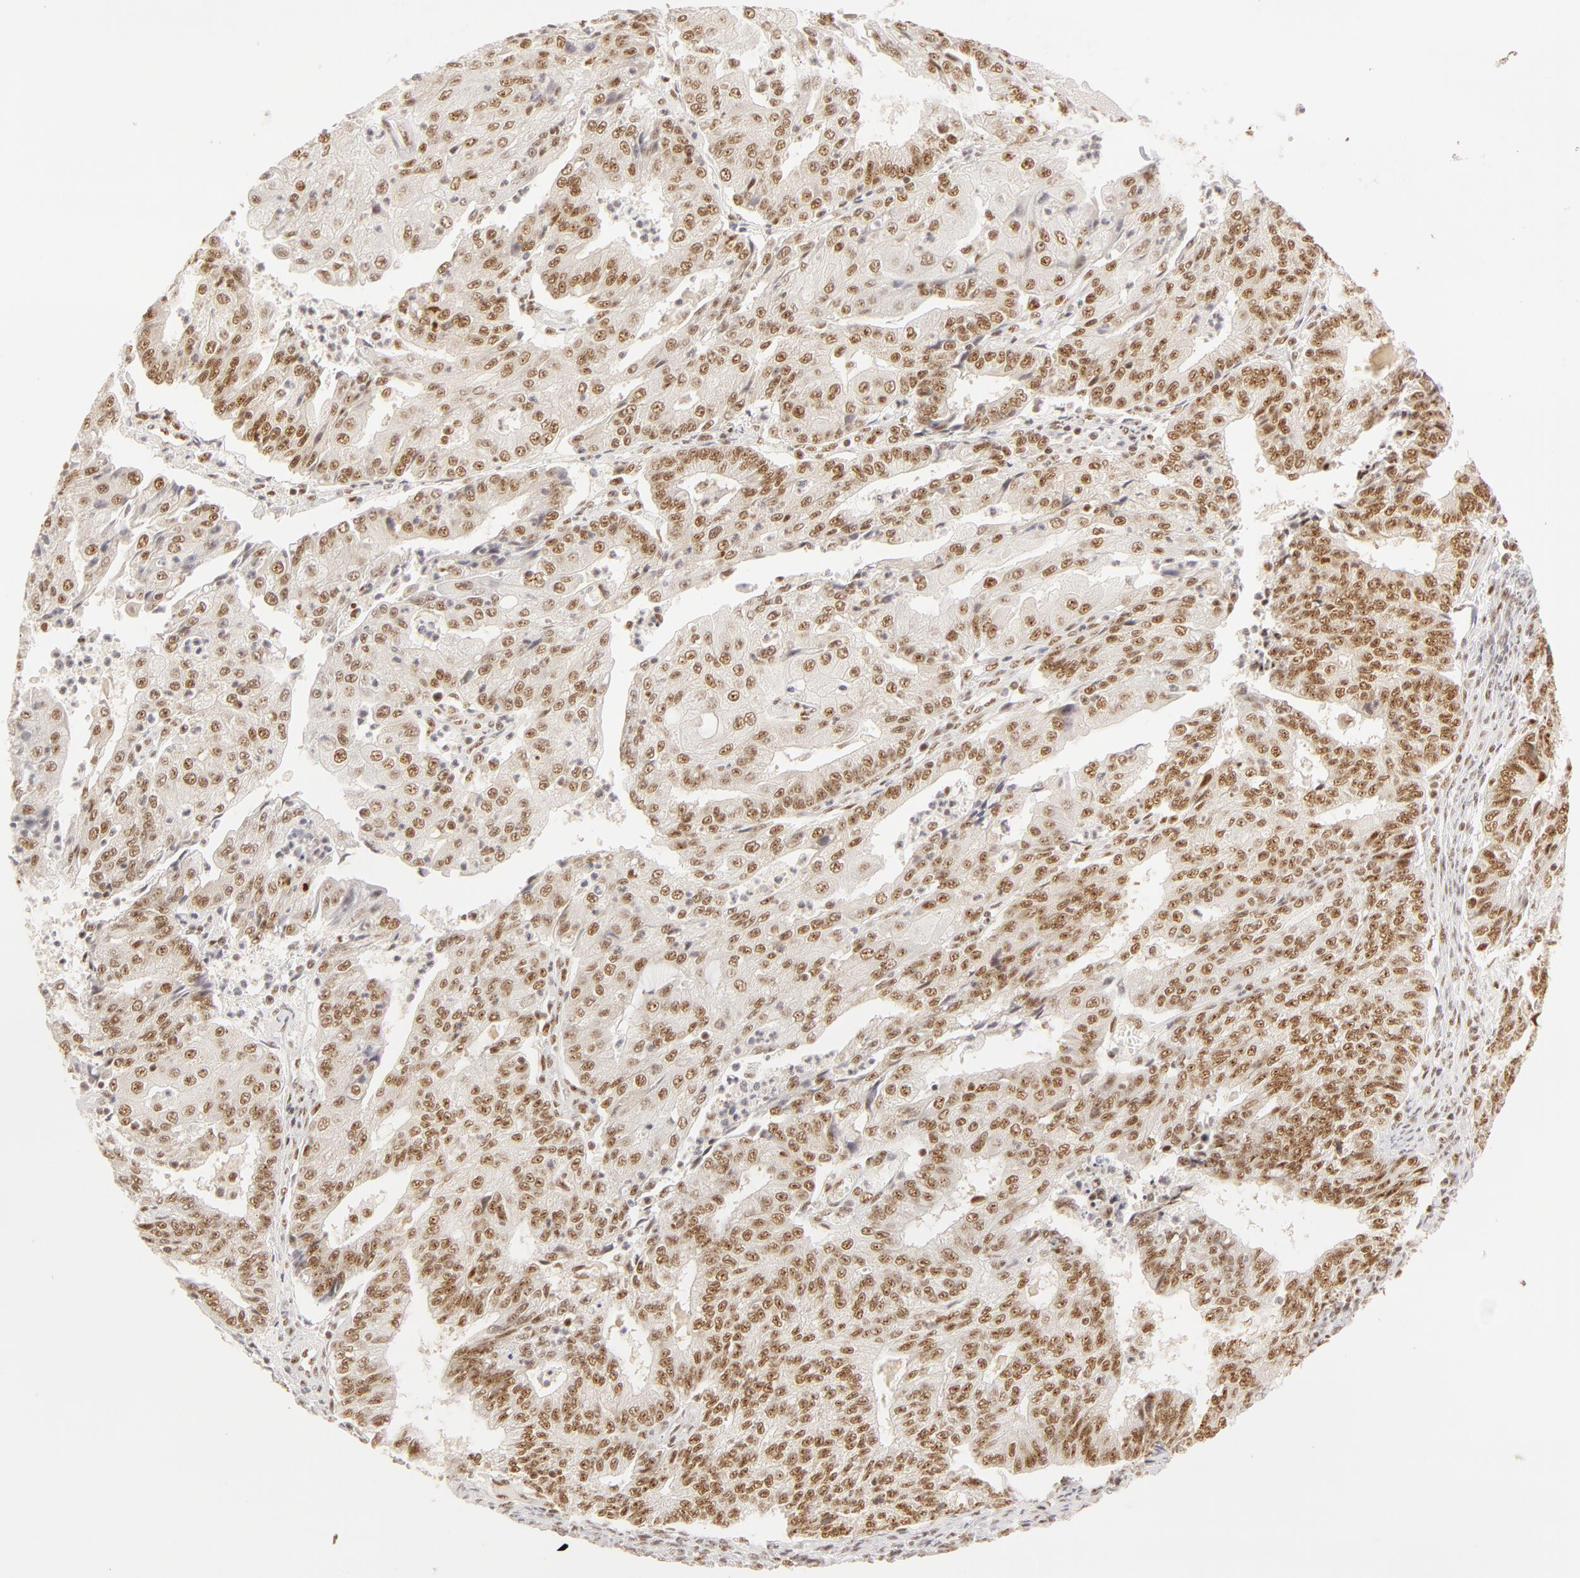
{"staining": {"intensity": "moderate", "quantity": ">75%", "location": "nuclear"}, "tissue": "endometrial cancer", "cell_type": "Tumor cells", "image_type": "cancer", "snomed": [{"axis": "morphology", "description": "Adenocarcinoma, NOS"}, {"axis": "topography", "description": "Endometrium"}], "caption": "Immunohistochemical staining of human endometrial adenocarcinoma exhibits medium levels of moderate nuclear expression in approximately >75% of tumor cells.", "gene": "RBM39", "patient": {"sex": "female", "age": 56}}